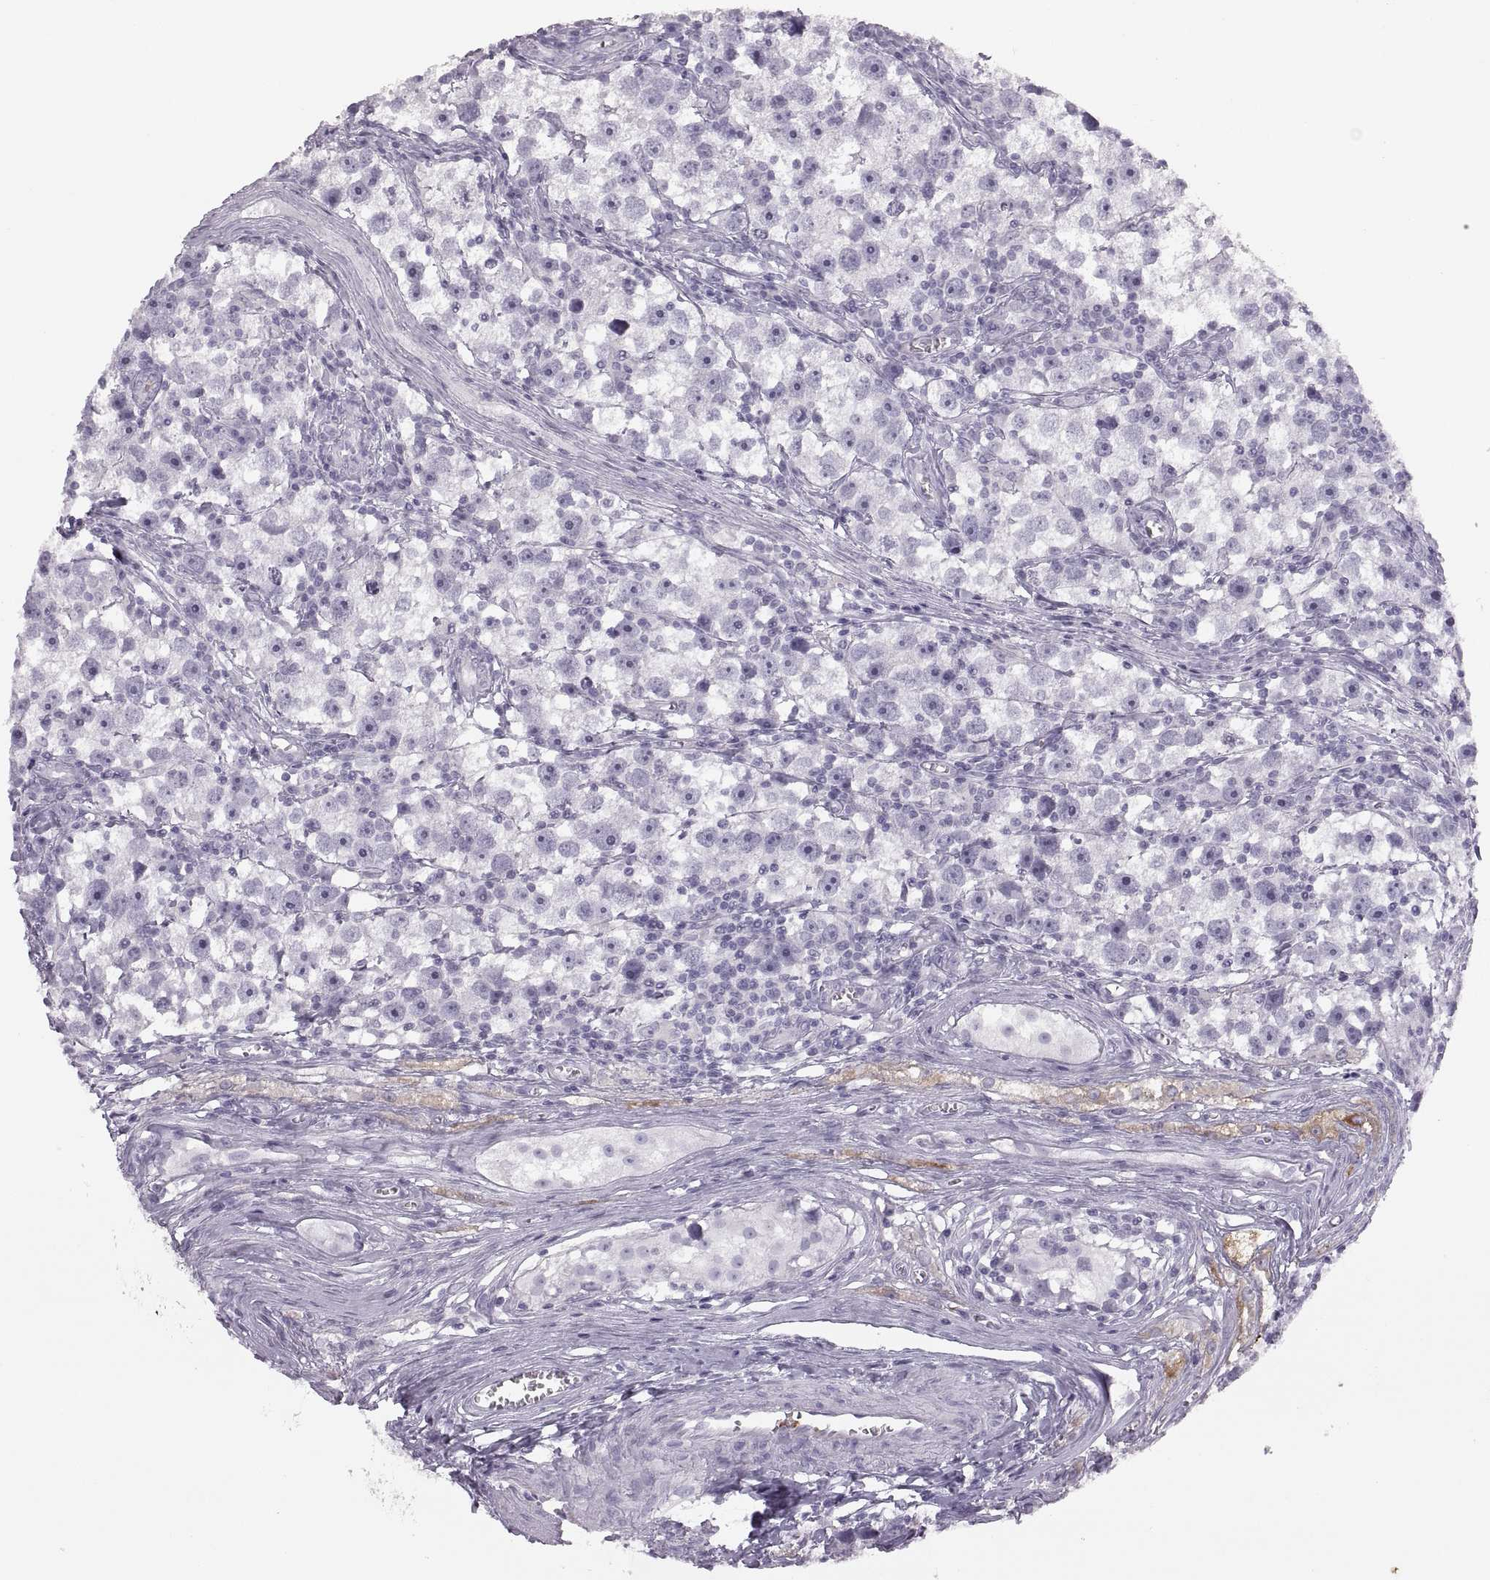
{"staining": {"intensity": "negative", "quantity": "none", "location": "none"}, "tissue": "testis cancer", "cell_type": "Tumor cells", "image_type": "cancer", "snomed": [{"axis": "morphology", "description": "Seminoma, NOS"}, {"axis": "topography", "description": "Testis"}], "caption": "Tumor cells show no significant expression in testis seminoma. (DAB (3,3'-diaminobenzidine) immunohistochemistry visualized using brightfield microscopy, high magnification).", "gene": "MILR1", "patient": {"sex": "male", "age": 30}}